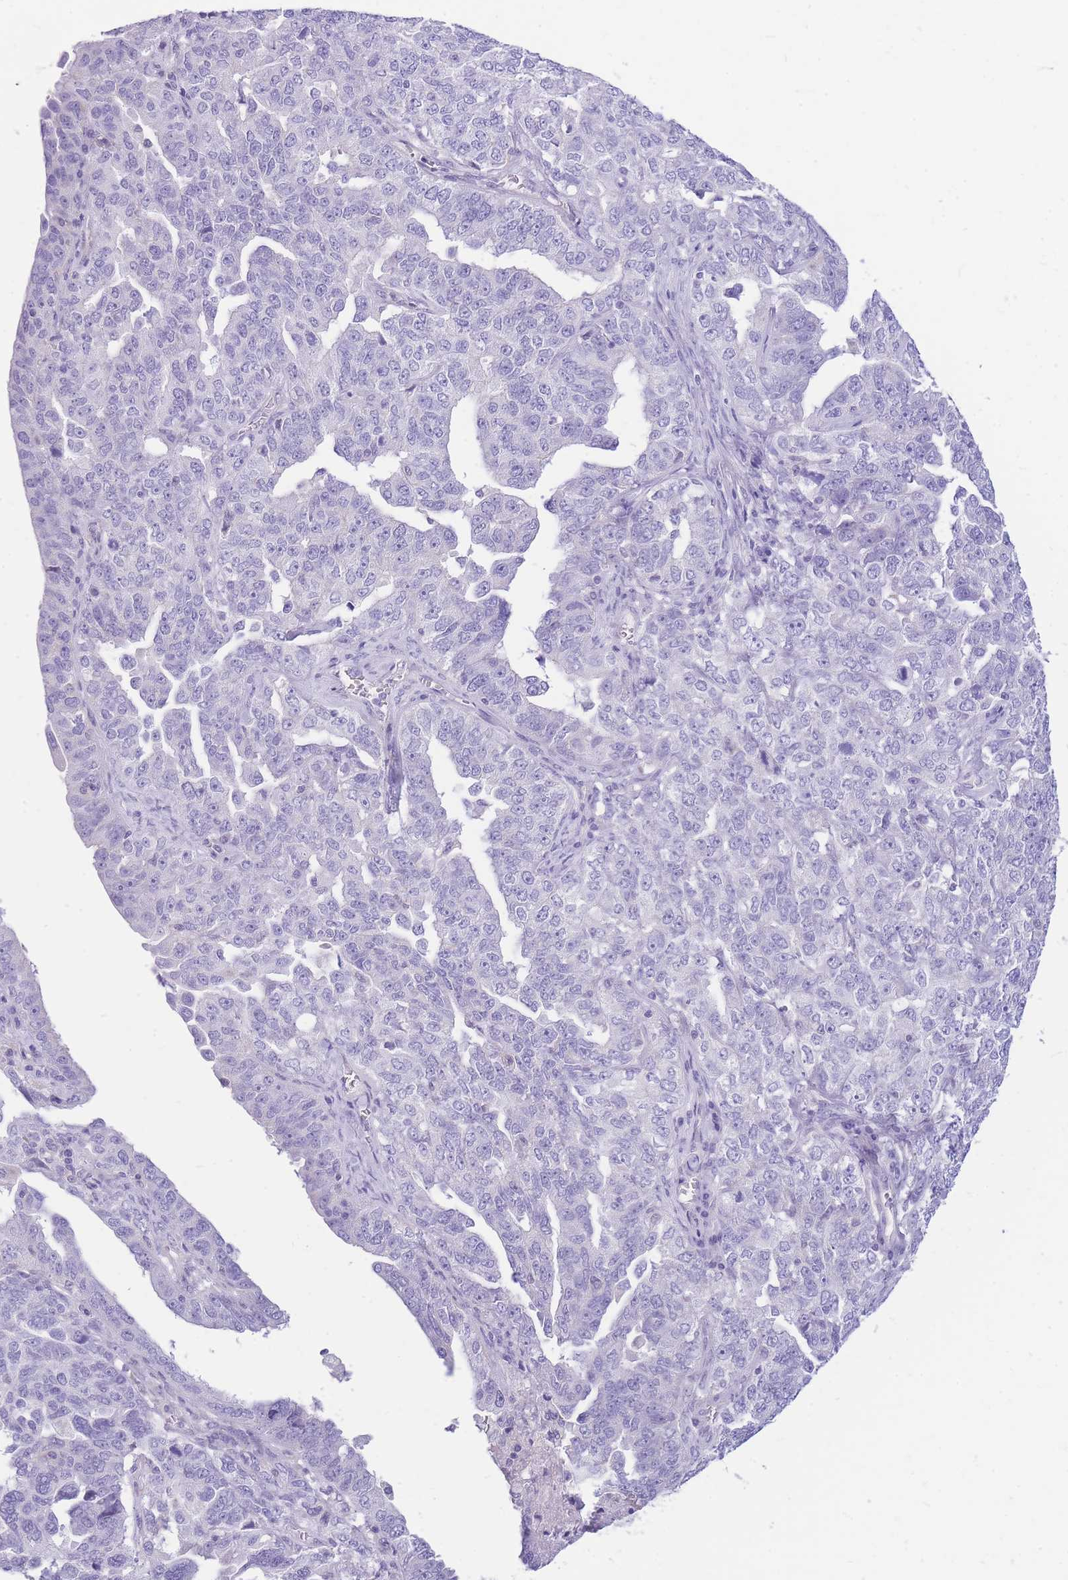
{"staining": {"intensity": "negative", "quantity": "none", "location": "none"}, "tissue": "ovarian cancer", "cell_type": "Tumor cells", "image_type": "cancer", "snomed": [{"axis": "morphology", "description": "Carcinoma, endometroid"}, {"axis": "topography", "description": "Ovary"}], "caption": "DAB (3,3'-diaminobenzidine) immunohistochemical staining of ovarian endometroid carcinoma reveals no significant expression in tumor cells.", "gene": "ZNF311", "patient": {"sex": "female", "age": 62}}